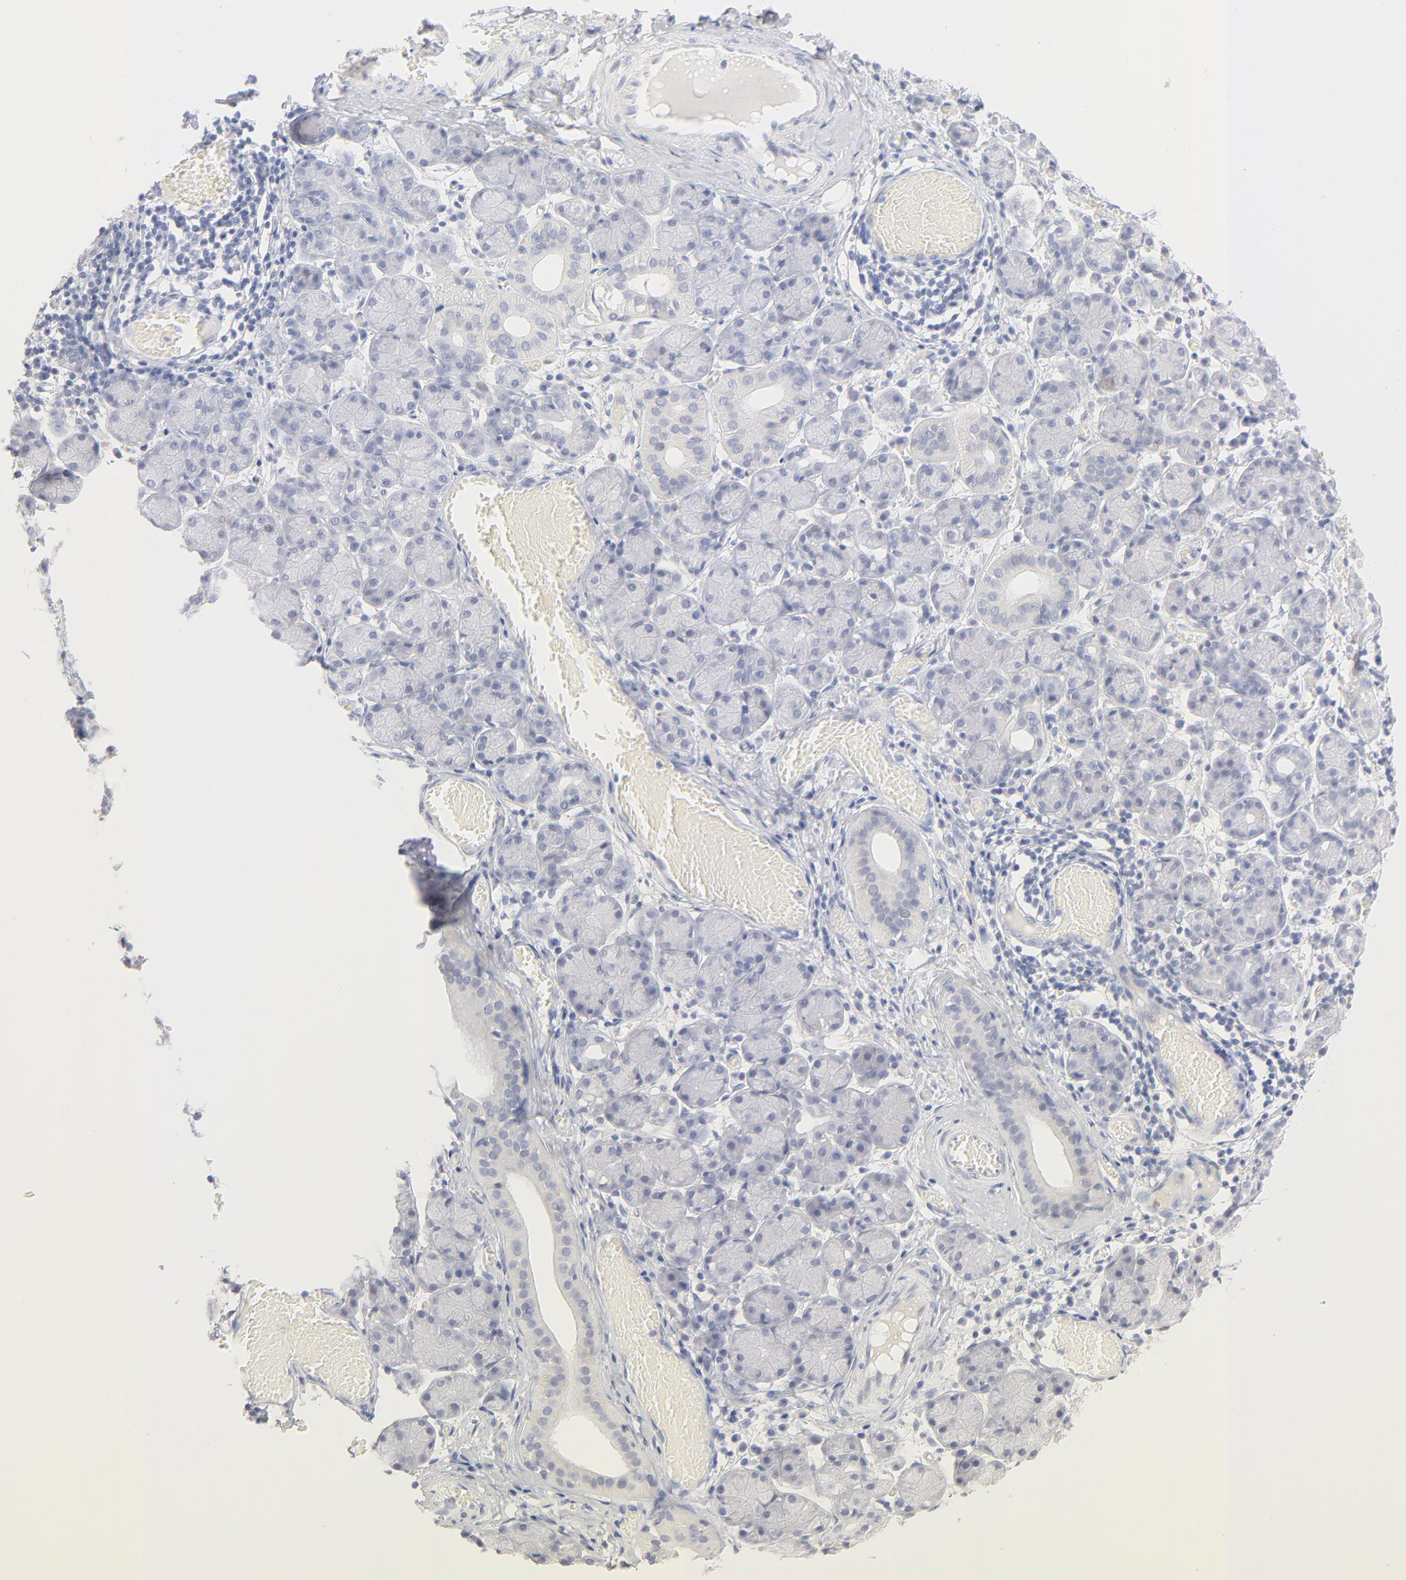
{"staining": {"intensity": "negative", "quantity": "none", "location": "none"}, "tissue": "salivary gland", "cell_type": "Glandular cells", "image_type": "normal", "snomed": [{"axis": "morphology", "description": "Normal tissue, NOS"}, {"axis": "topography", "description": "Salivary gland"}], "caption": "Immunohistochemical staining of unremarkable salivary gland shows no significant staining in glandular cells.", "gene": "ONECUT1", "patient": {"sex": "female", "age": 24}}